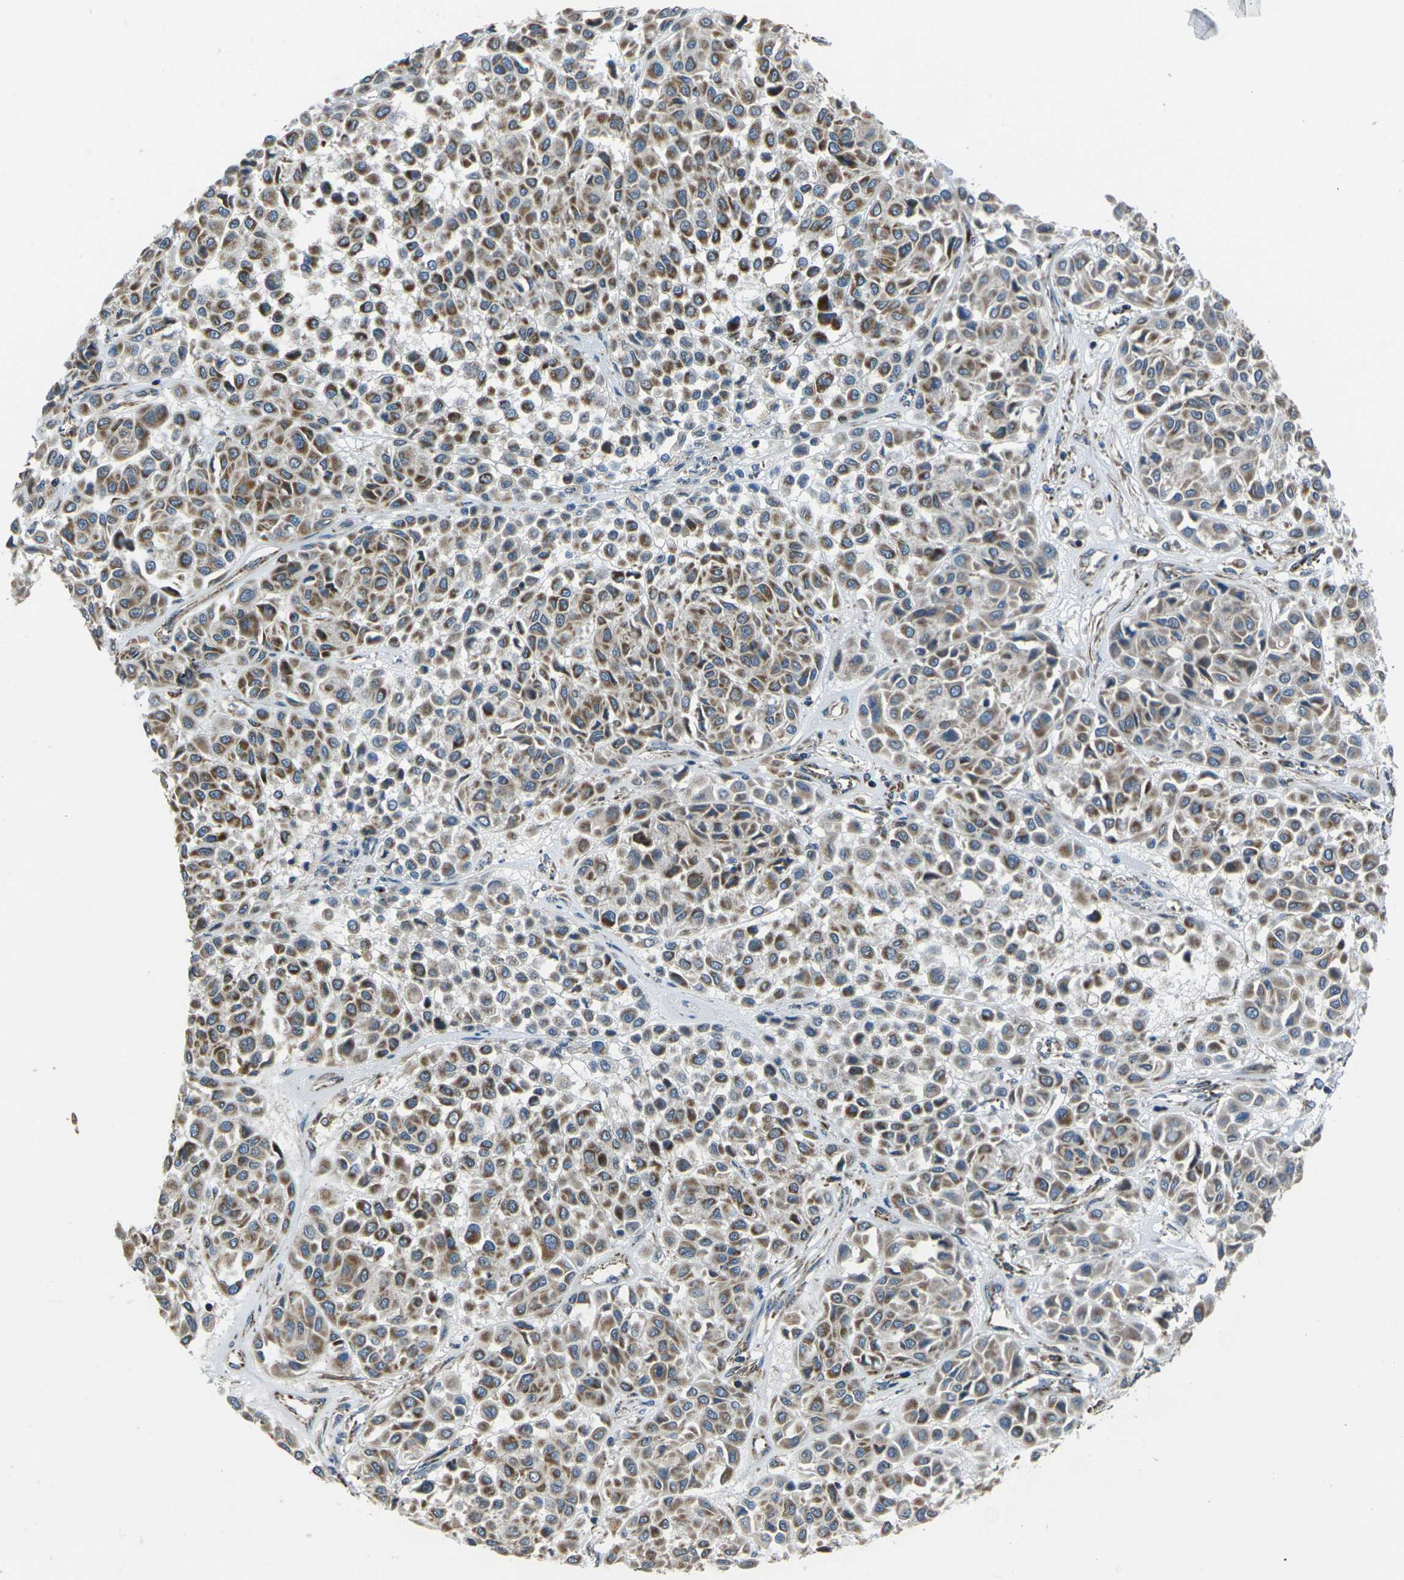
{"staining": {"intensity": "weak", "quantity": ">75%", "location": "cytoplasmic/membranous"}, "tissue": "melanoma", "cell_type": "Tumor cells", "image_type": "cancer", "snomed": [{"axis": "morphology", "description": "Malignant melanoma, Metastatic site"}, {"axis": "topography", "description": "Soft tissue"}], "caption": "Tumor cells exhibit low levels of weak cytoplasmic/membranous positivity in approximately >75% of cells in malignant melanoma (metastatic site).", "gene": "TMEM120B", "patient": {"sex": "male", "age": 41}}